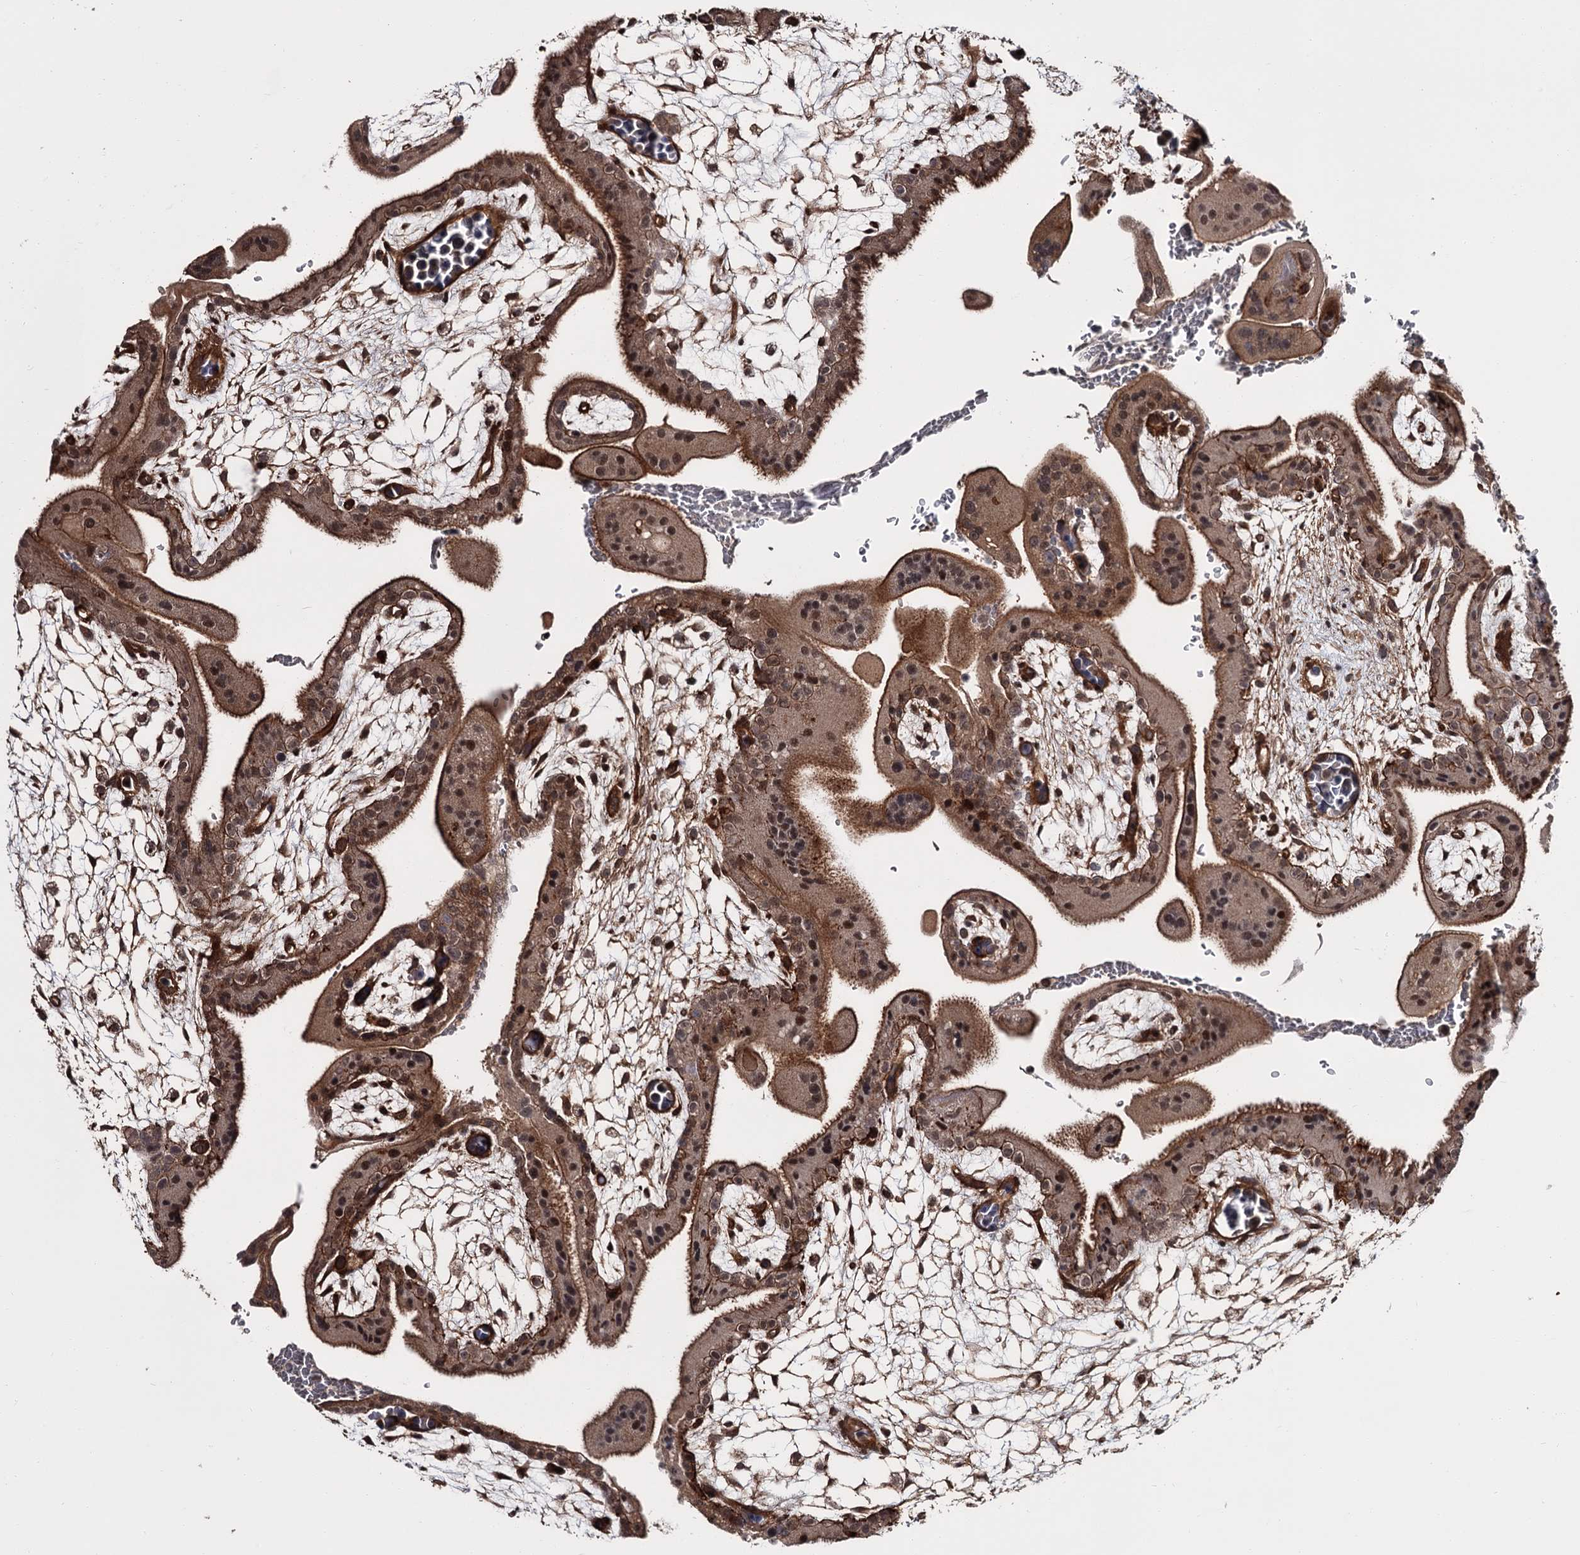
{"staining": {"intensity": "moderate", "quantity": ">75%", "location": "cytoplasmic/membranous,nuclear"}, "tissue": "placenta", "cell_type": "Decidual cells", "image_type": "normal", "snomed": [{"axis": "morphology", "description": "Normal tissue, NOS"}, {"axis": "topography", "description": "Placenta"}], "caption": "A micrograph of human placenta stained for a protein reveals moderate cytoplasmic/membranous,nuclear brown staining in decidual cells. (Brightfield microscopy of DAB IHC at high magnification).", "gene": "CDC42EP2", "patient": {"sex": "female", "age": 35}}